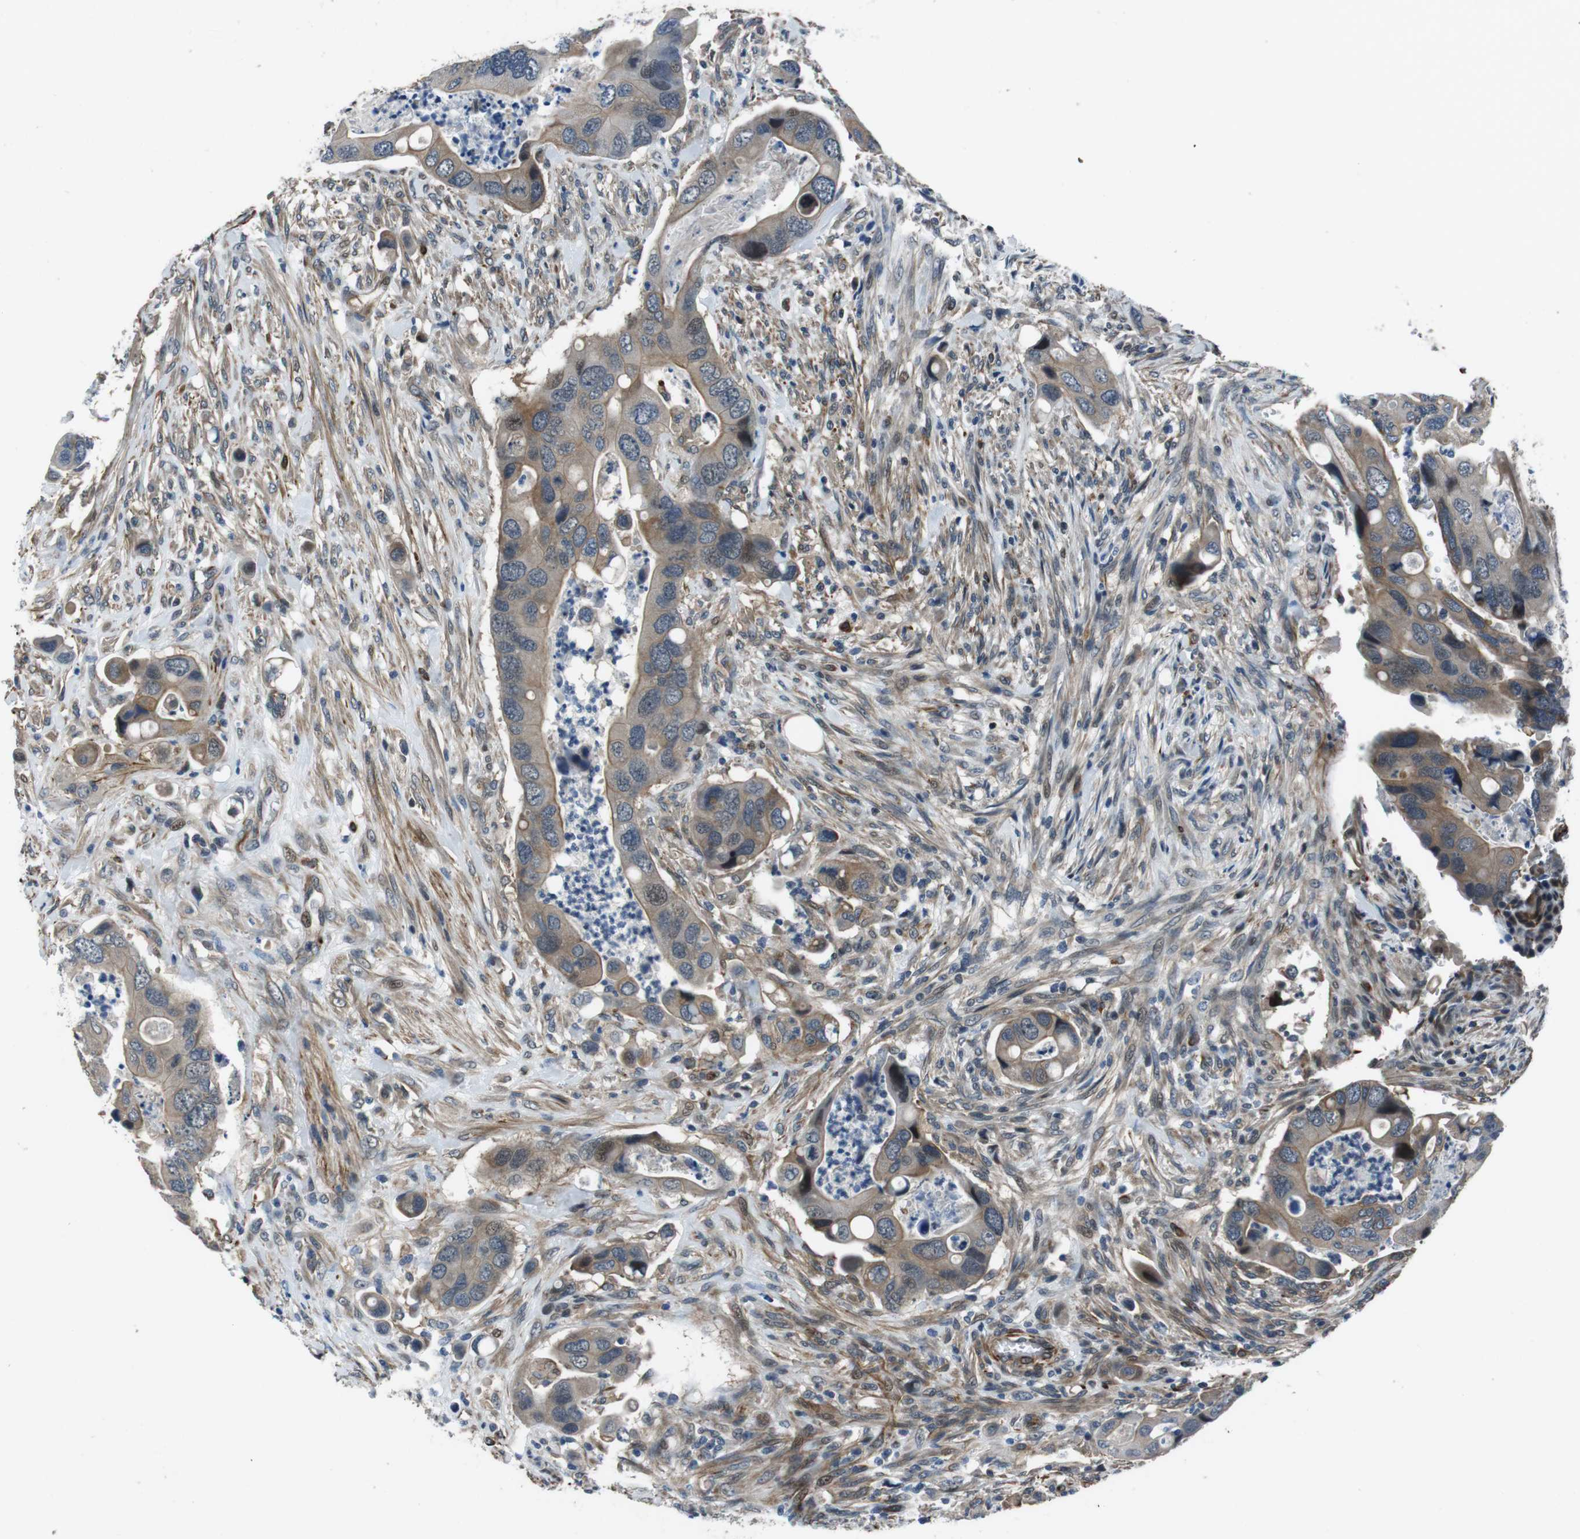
{"staining": {"intensity": "moderate", "quantity": "<25%", "location": "cytoplasmic/membranous,nuclear"}, "tissue": "colorectal cancer", "cell_type": "Tumor cells", "image_type": "cancer", "snomed": [{"axis": "morphology", "description": "Adenocarcinoma, NOS"}, {"axis": "topography", "description": "Rectum"}], "caption": "A brown stain highlights moderate cytoplasmic/membranous and nuclear positivity of a protein in adenocarcinoma (colorectal) tumor cells.", "gene": "LRRC49", "patient": {"sex": "female", "age": 57}}